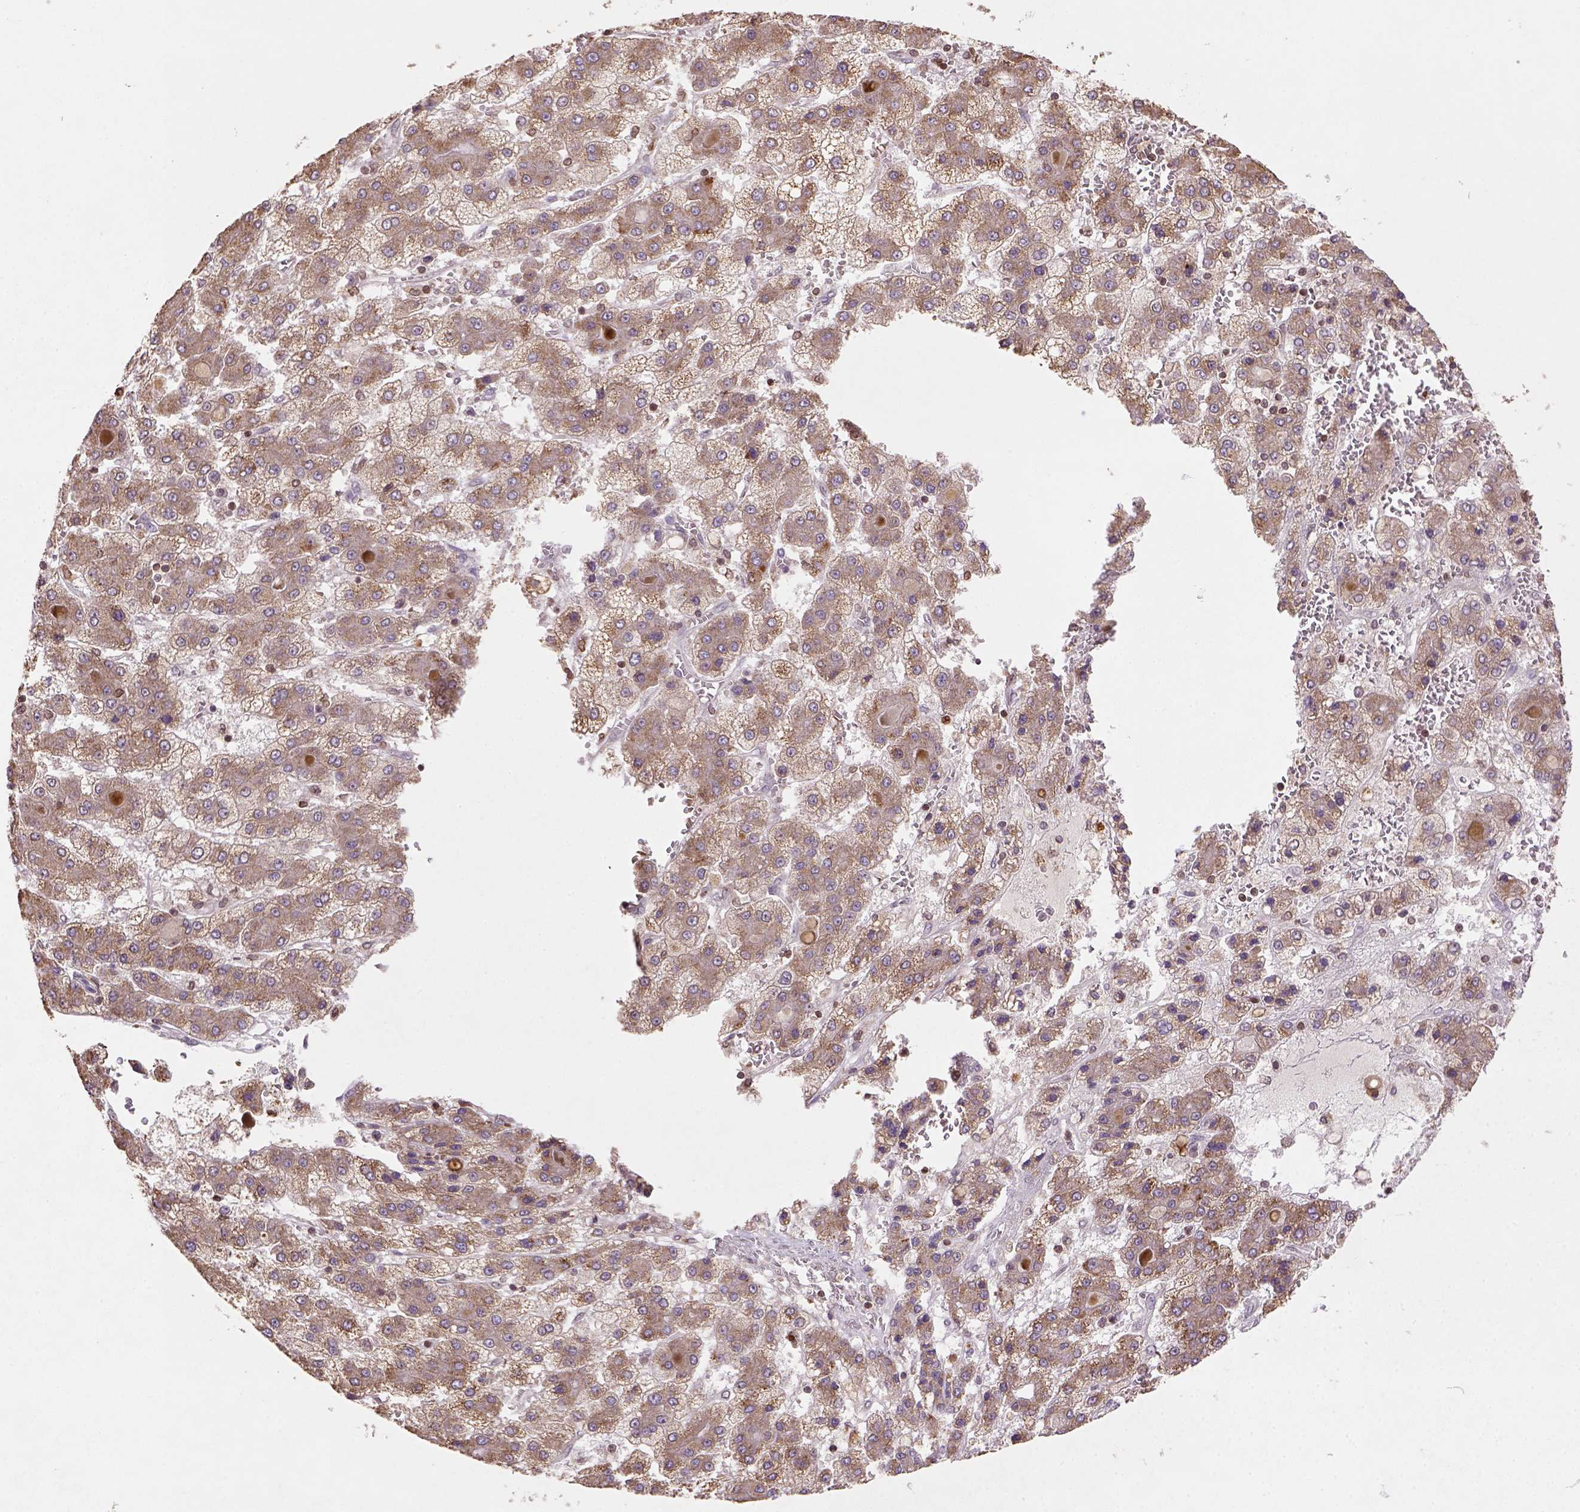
{"staining": {"intensity": "moderate", "quantity": ">75%", "location": "cytoplasmic/membranous"}, "tissue": "liver cancer", "cell_type": "Tumor cells", "image_type": "cancer", "snomed": [{"axis": "morphology", "description": "Carcinoma, Hepatocellular, NOS"}, {"axis": "topography", "description": "Liver"}], "caption": "Hepatocellular carcinoma (liver) tissue exhibits moderate cytoplasmic/membranous positivity in about >75% of tumor cells, visualized by immunohistochemistry.", "gene": "NUDT3", "patient": {"sex": "male", "age": 73}}